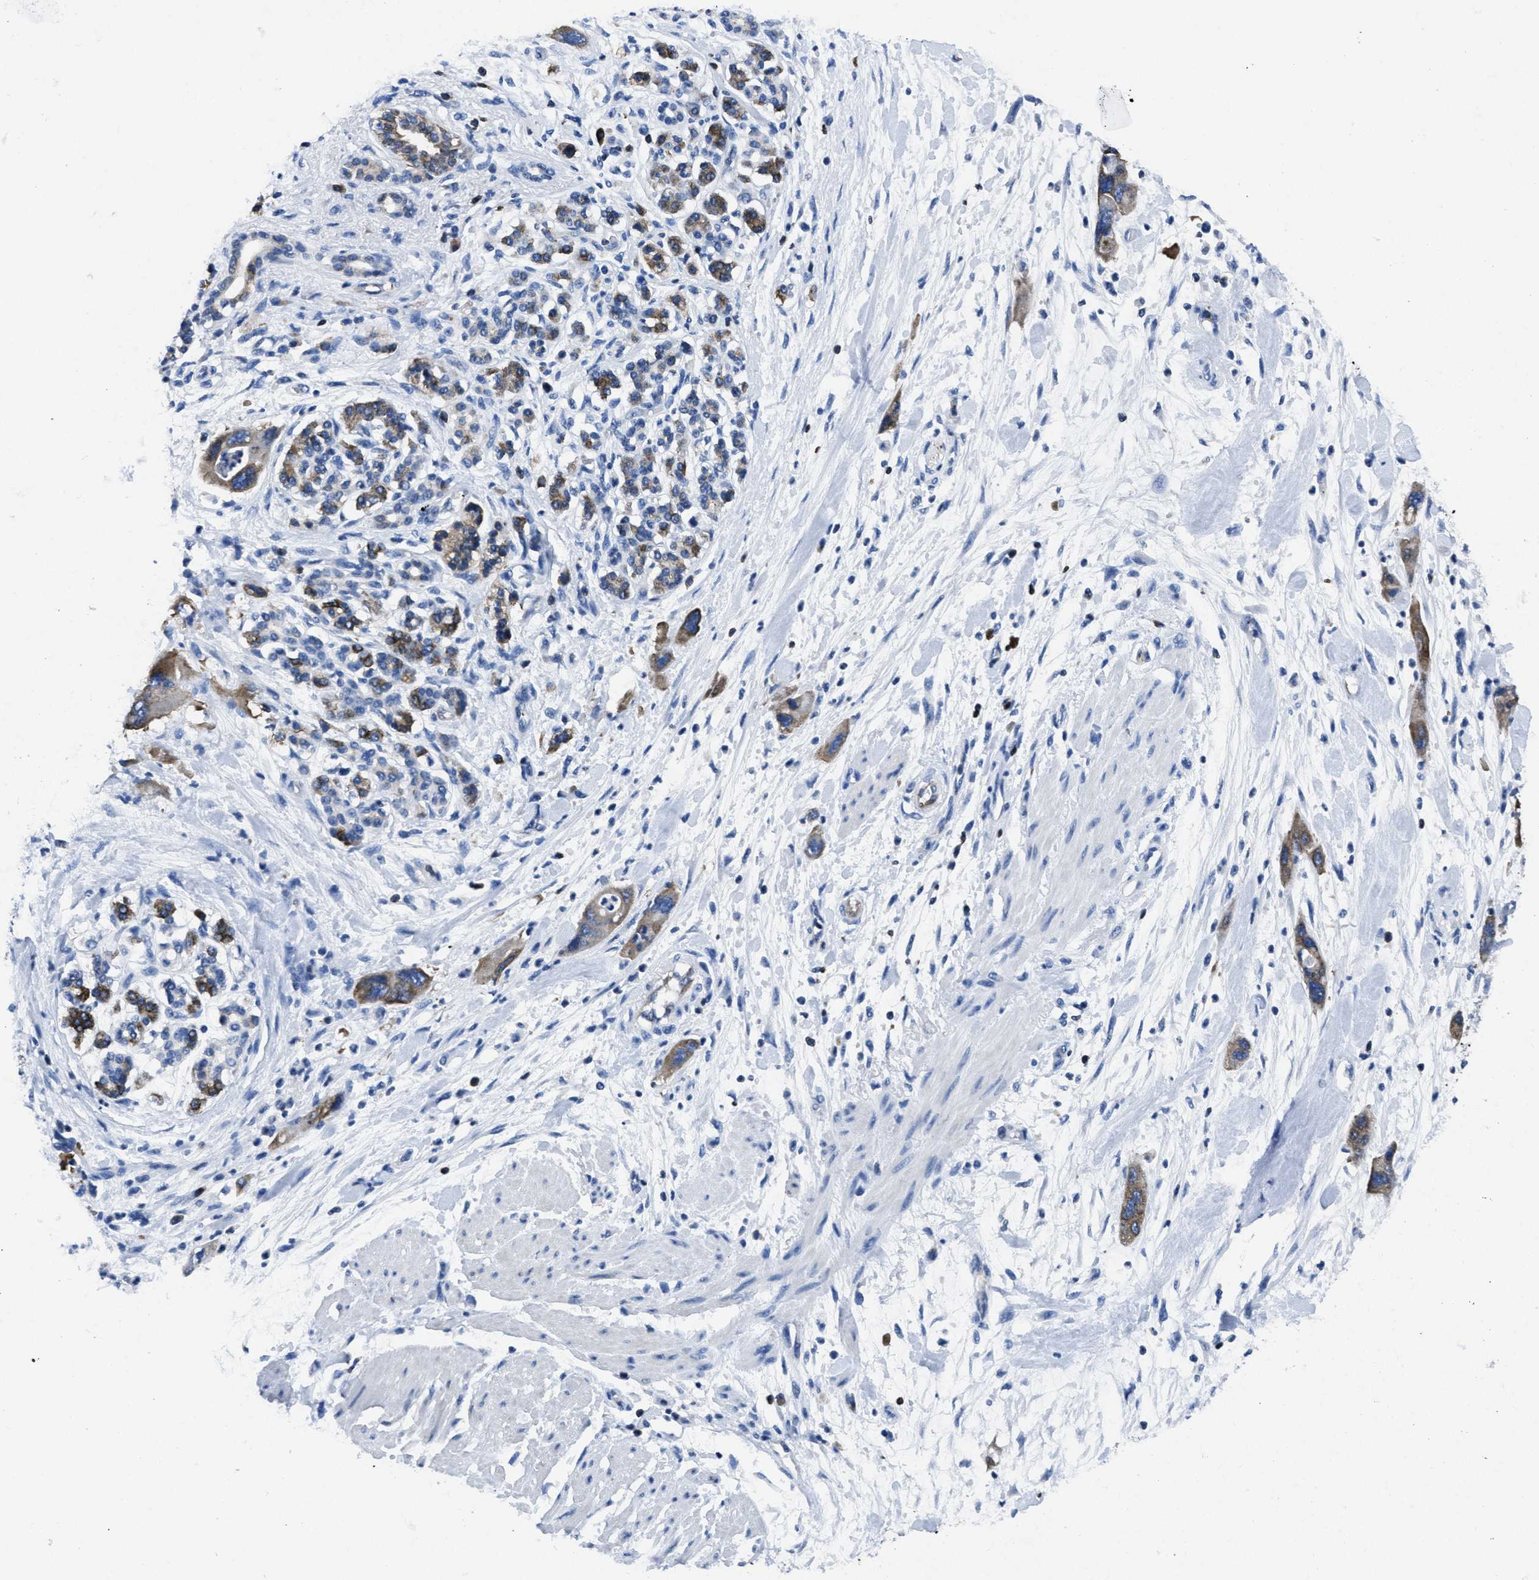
{"staining": {"intensity": "moderate", "quantity": "25%-75%", "location": "cytoplasmic/membranous"}, "tissue": "pancreatic cancer", "cell_type": "Tumor cells", "image_type": "cancer", "snomed": [{"axis": "morphology", "description": "Normal tissue, NOS"}, {"axis": "morphology", "description": "Adenocarcinoma, NOS"}, {"axis": "topography", "description": "Pancreas"}], "caption": "Tumor cells reveal moderate cytoplasmic/membranous expression in about 25%-75% of cells in pancreatic cancer (adenocarcinoma). Using DAB (3,3'-diaminobenzidine) (brown) and hematoxylin (blue) stains, captured at high magnification using brightfield microscopy.", "gene": "ITGA3", "patient": {"sex": "female", "age": 71}}